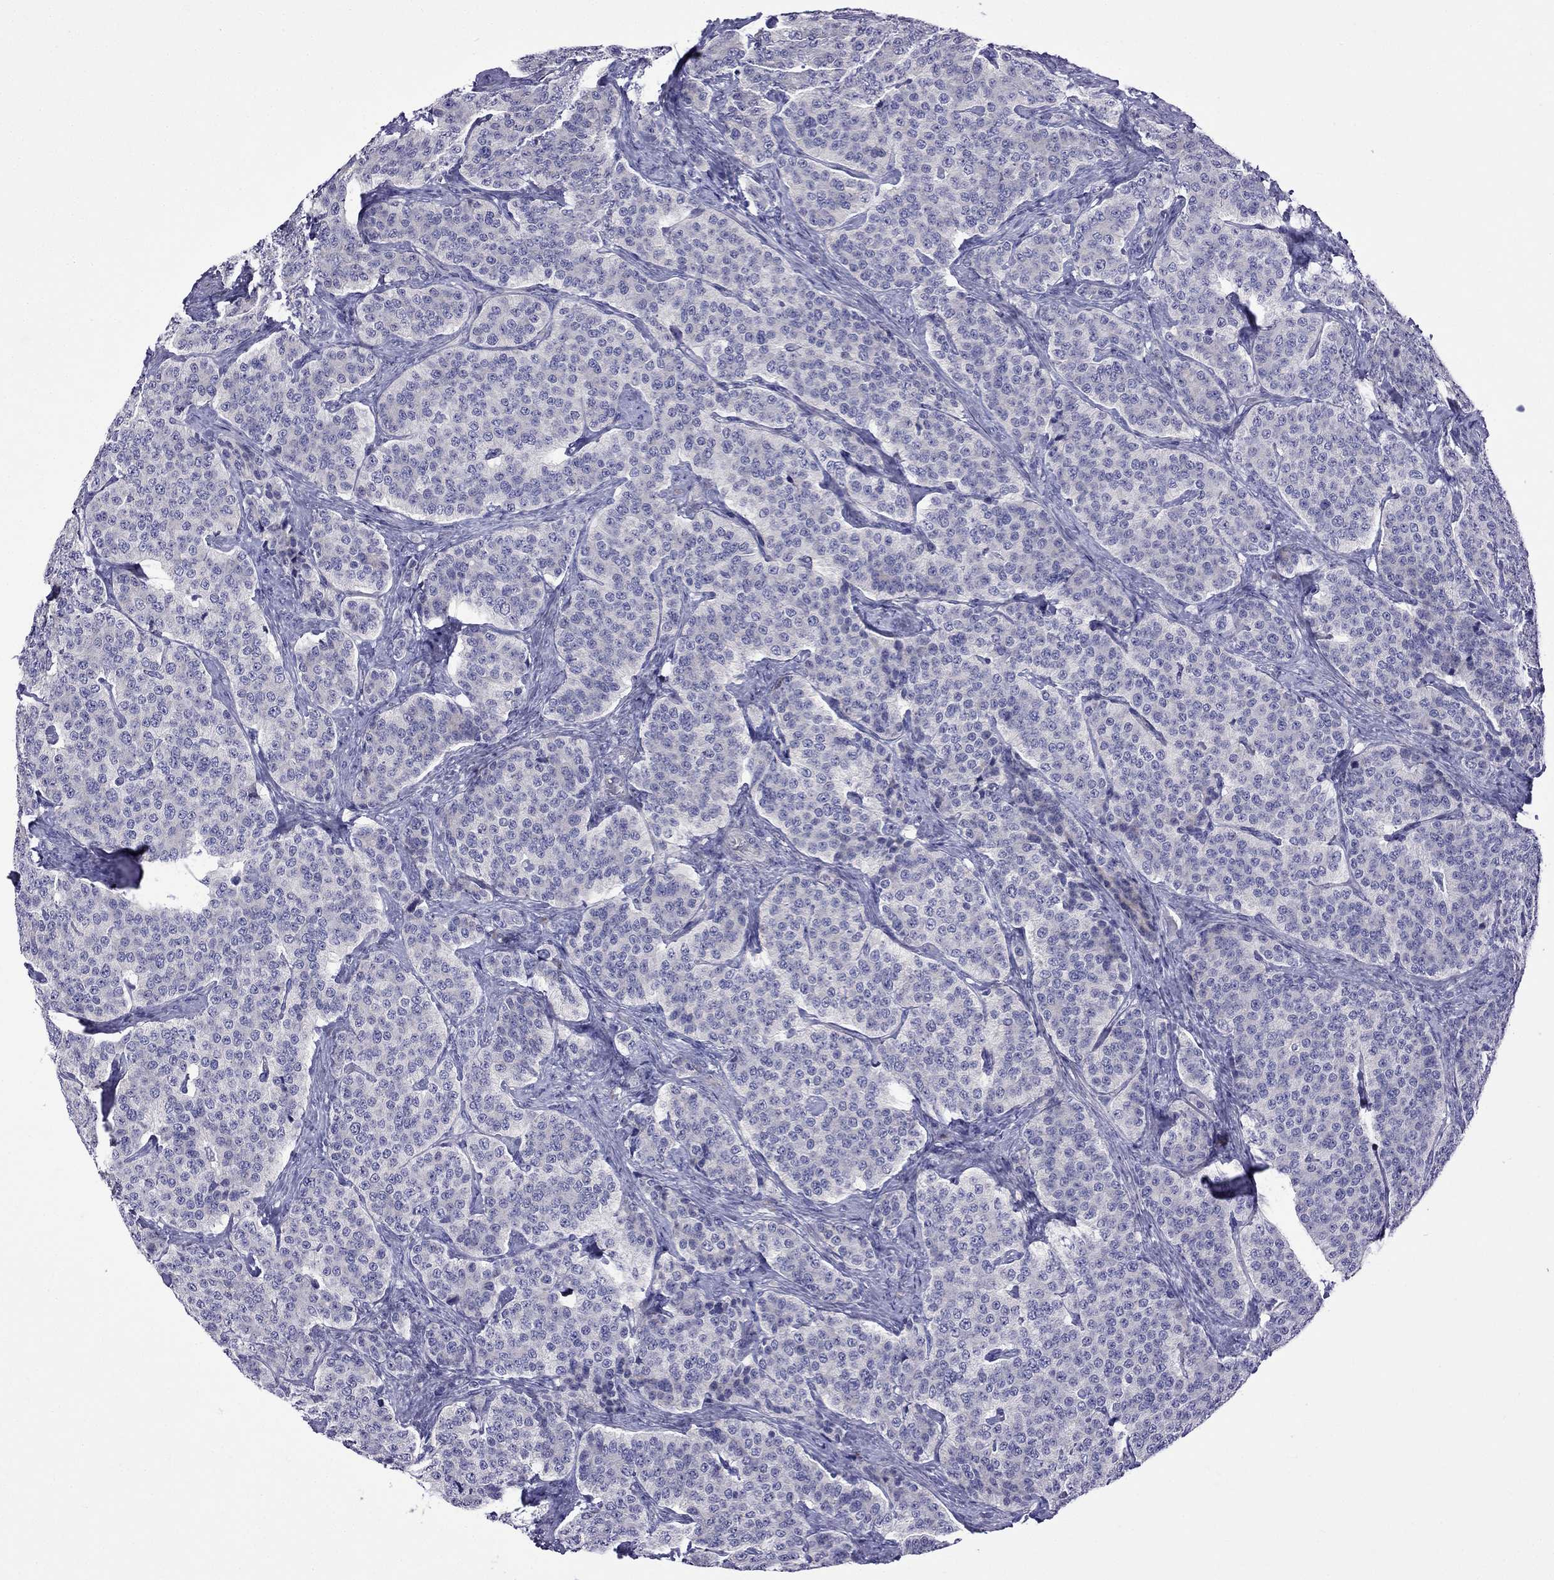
{"staining": {"intensity": "negative", "quantity": "none", "location": "none"}, "tissue": "carcinoid", "cell_type": "Tumor cells", "image_type": "cancer", "snomed": [{"axis": "morphology", "description": "Carcinoid, malignant, NOS"}, {"axis": "topography", "description": "Small intestine"}], "caption": "This is an immunohistochemistry micrograph of human carcinoid (malignant). There is no positivity in tumor cells.", "gene": "PATE1", "patient": {"sex": "female", "age": 58}}